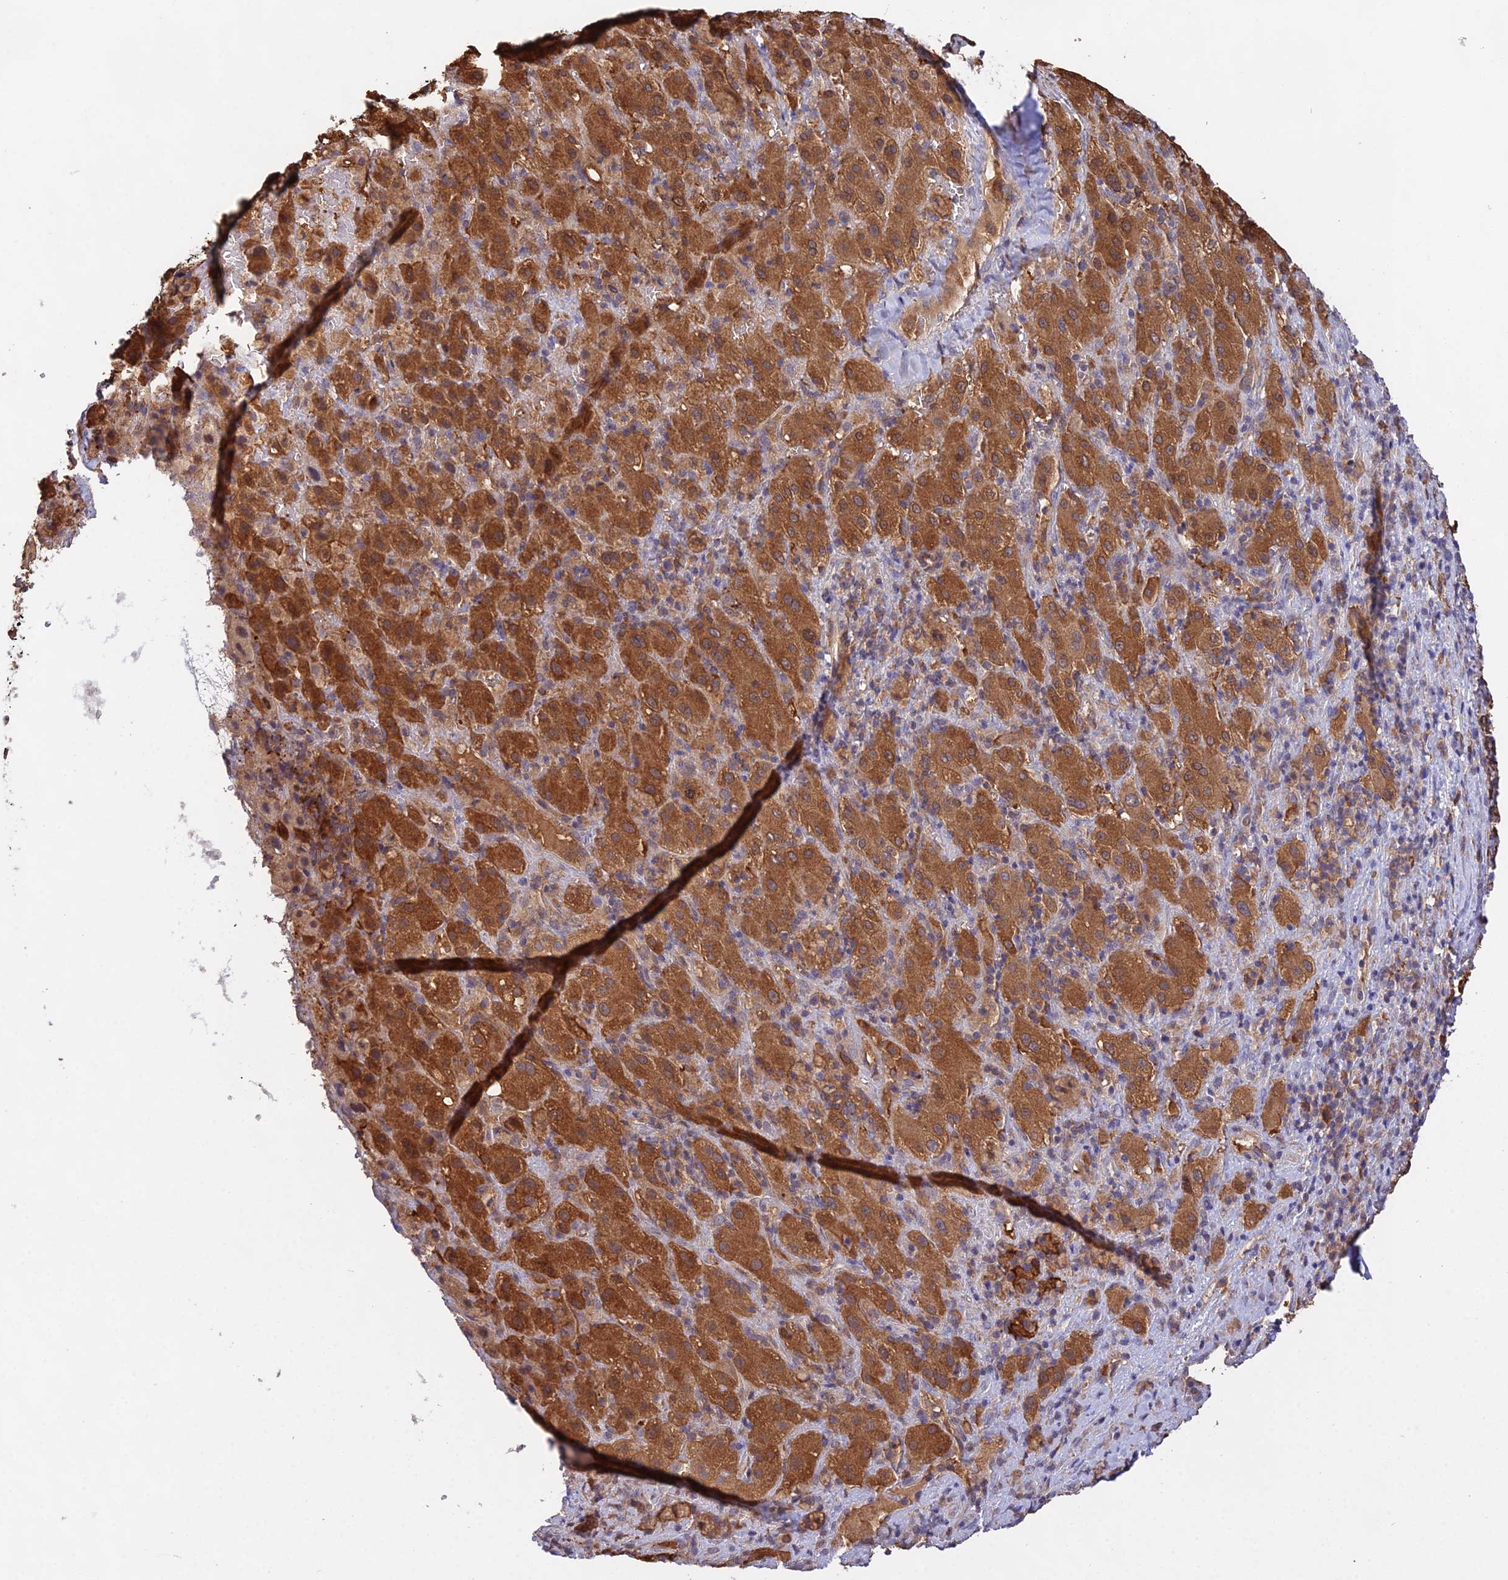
{"staining": {"intensity": "strong", "quantity": ">75%", "location": "cytoplasmic/membranous"}, "tissue": "liver cancer", "cell_type": "Tumor cells", "image_type": "cancer", "snomed": [{"axis": "morphology", "description": "Carcinoma, Hepatocellular, NOS"}, {"axis": "topography", "description": "Liver"}], "caption": "Brown immunohistochemical staining in human hepatocellular carcinoma (liver) demonstrates strong cytoplasmic/membranous positivity in approximately >75% of tumor cells.", "gene": "FBP1", "patient": {"sex": "female", "age": 58}}